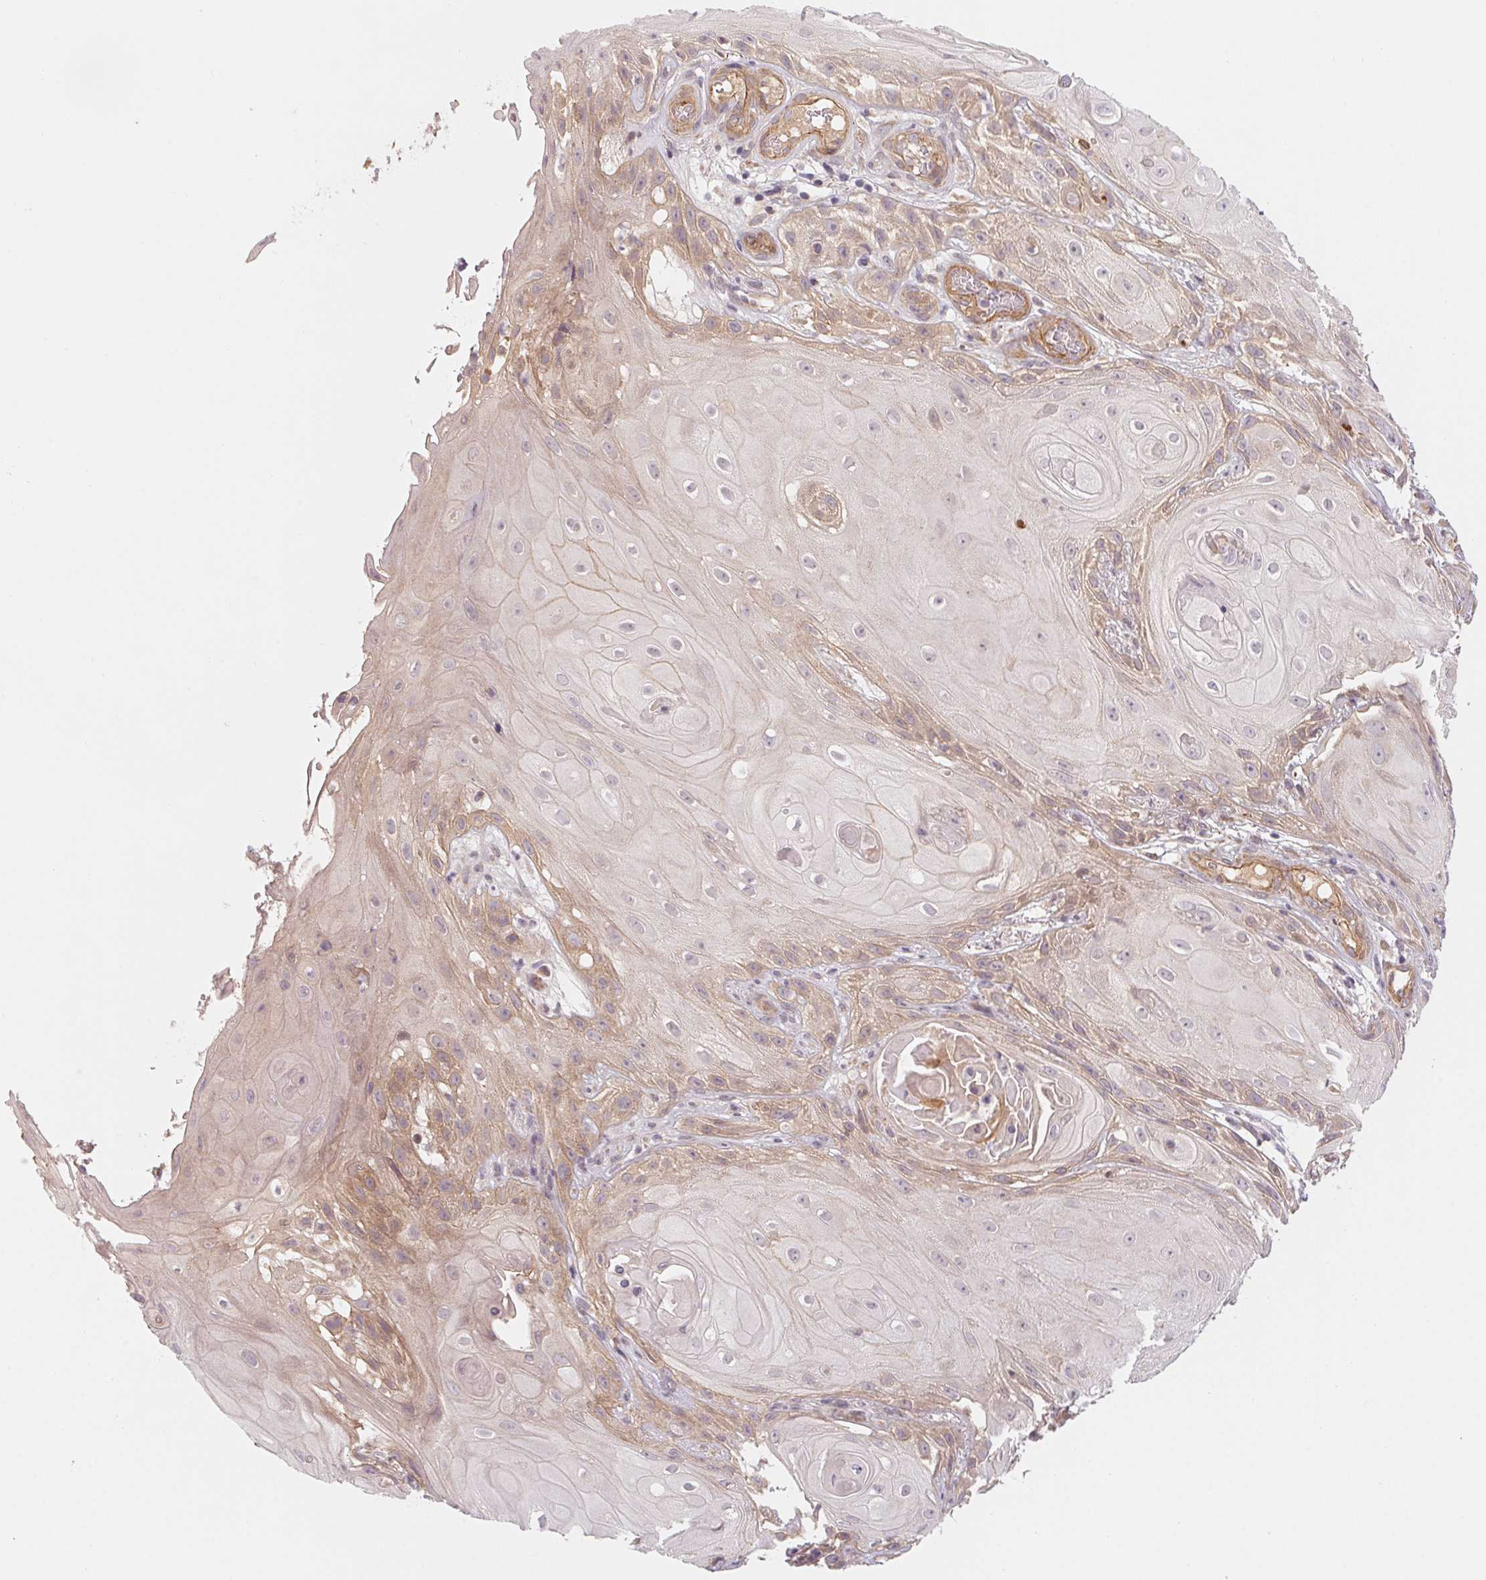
{"staining": {"intensity": "weak", "quantity": "25%-75%", "location": "cytoplasmic/membranous"}, "tissue": "skin cancer", "cell_type": "Tumor cells", "image_type": "cancer", "snomed": [{"axis": "morphology", "description": "Squamous cell carcinoma, NOS"}, {"axis": "topography", "description": "Skin"}], "caption": "Skin cancer (squamous cell carcinoma) tissue reveals weak cytoplasmic/membranous positivity in approximately 25%-75% of tumor cells", "gene": "CCDC112", "patient": {"sex": "male", "age": 62}}